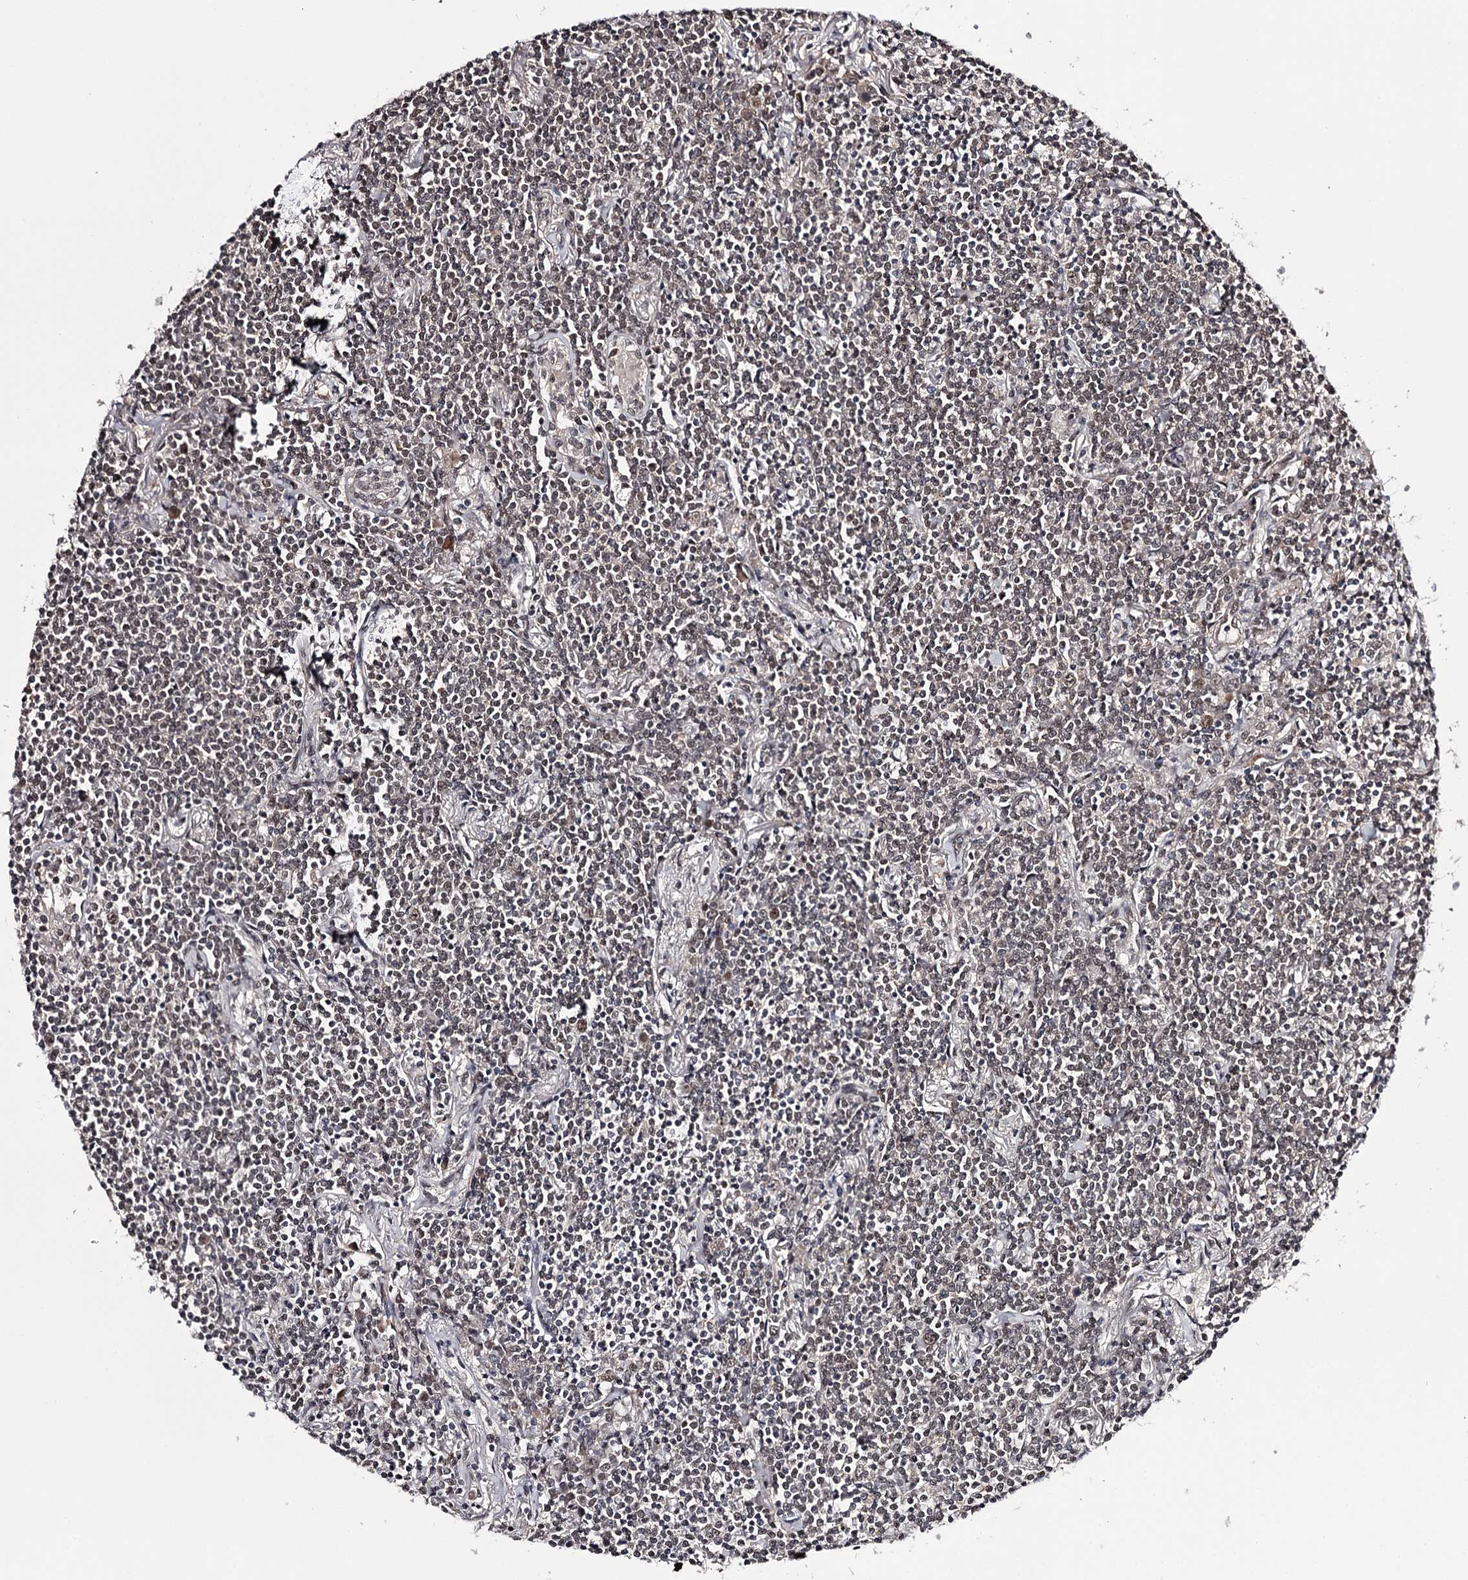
{"staining": {"intensity": "weak", "quantity": "25%-75%", "location": "nuclear"}, "tissue": "lymphoma", "cell_type": "Tumor cells", "image_type": "cancer", "snomed": [{"axis": "morphology", "description": "Malignant lymphoma, non-Hodgkin's type, Low grade"}, {"axis": "topography", "description": "Lung"}], "caption": "Brown immunohistochemical staining in human lymphoma shows weak nuclear positivity in about 25%-75% of tumor cells. Using DAB (brown) and hematoxylin (blue) stains, captured at high magnification using brightfield microscopy.", "gene": "TTC33", "patient": {"sex": "female", "age": 71}}